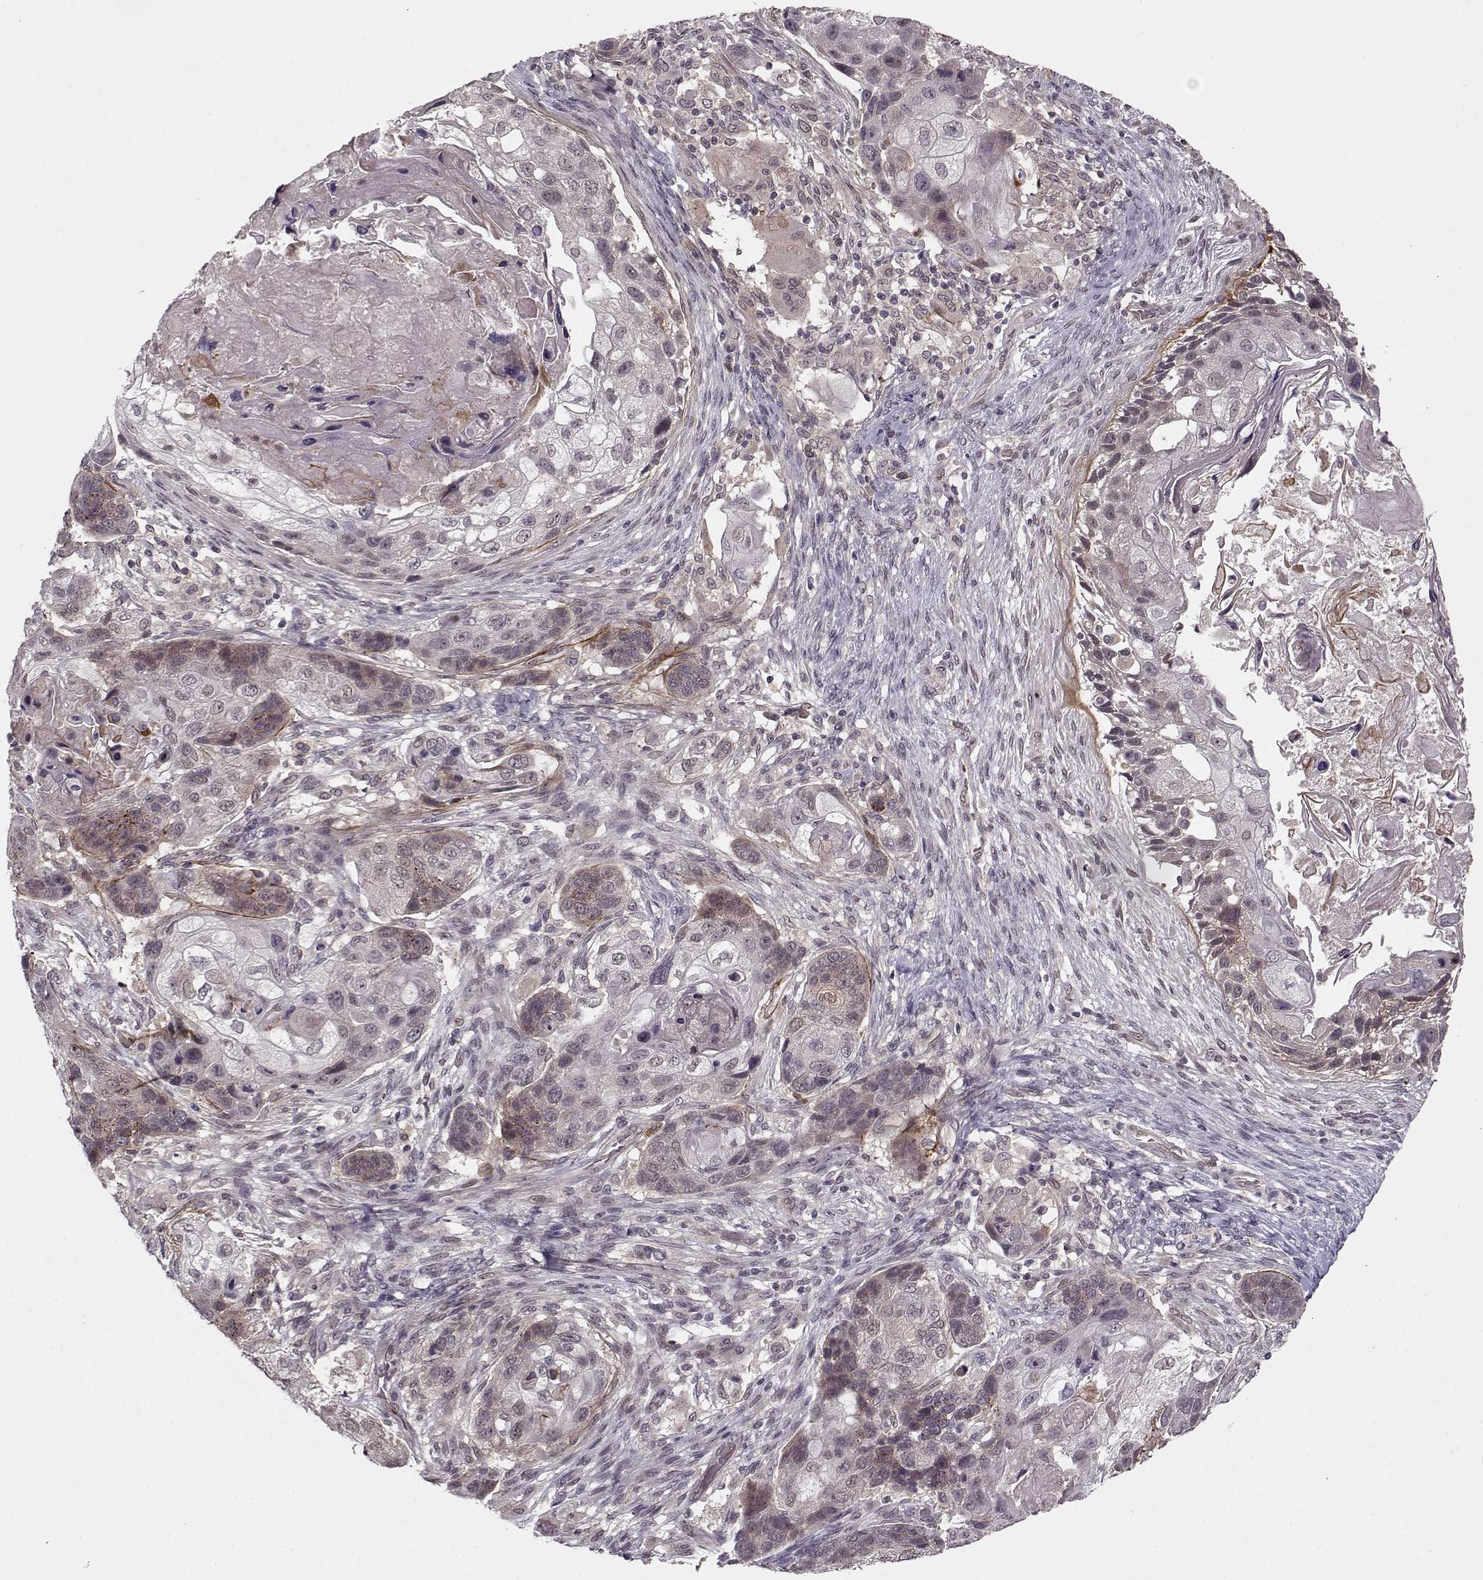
{"staining": {"intensity": "negative", "quantity": "none", "location": "none"}, "tissue": "lung cancer", "cell_type": "Tumor cells", "image_type": "cancer", "snomed": [{"axis": "morphology", "description": "Squamous cell carcinoma, NOS"}, {"axis": "topography", "description": "Lung"}], "caption": "Immunohistochemical staining of lung cancer reveals no significant positivity in tumor cells.", "gene": "DENND4B", "patient": {"sex": "male", "age": 69}}